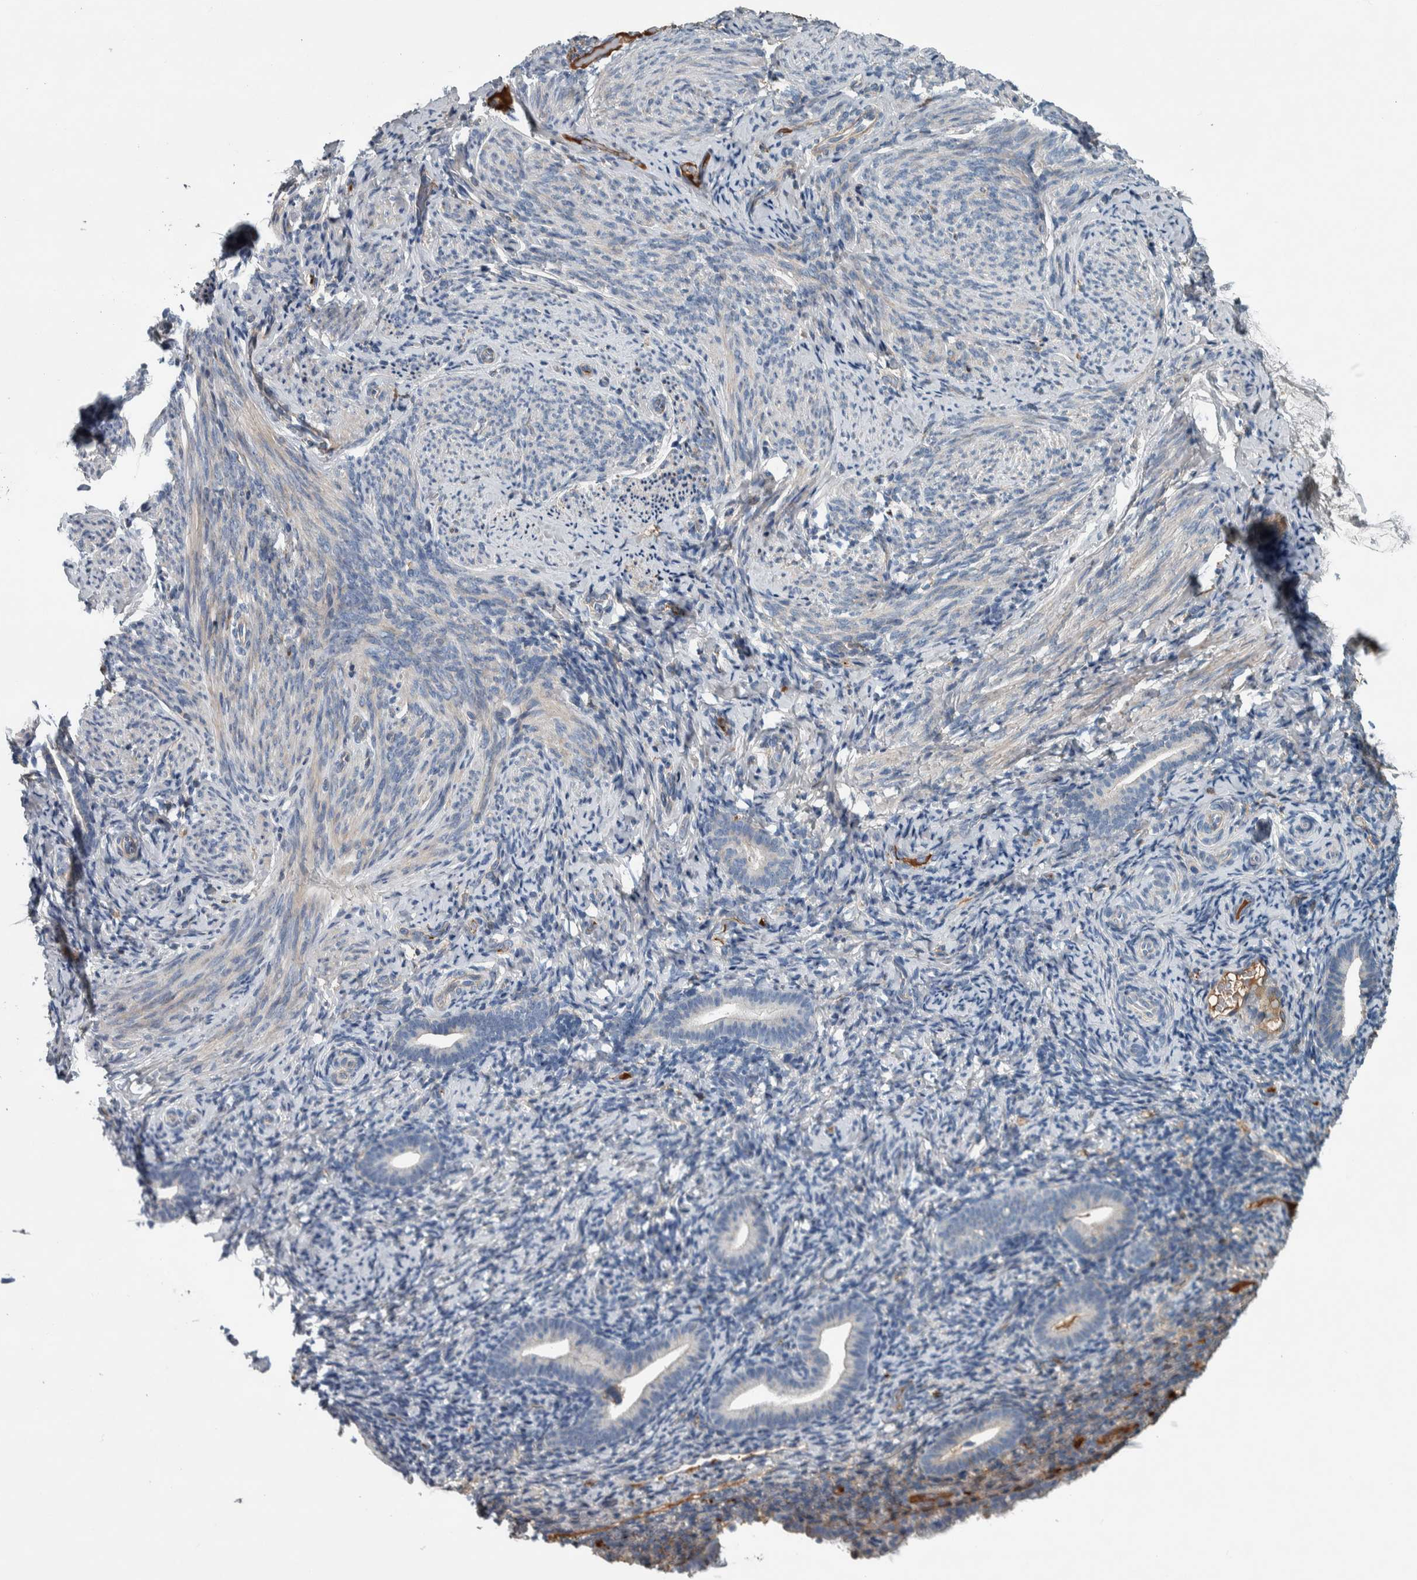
{"staining": {"intensity": "moderate", "quantity": "<25%", "location": "cytoplasmic/membranous"}, "tissue": "endometrium", "cell_type": "Cells in endometrial stroma", "image_type": "normal", "snomed": [{"axis": "morphology", "description": "Normal tissue, NOS"}, {"axis": "topography", "description": "Endometrium"}], "caption": "DAB (3,3'-diaminobenzidine) immunohistochemical staining of normal human endometrium shows moderate cytoplasmic/membranous protein positivity in about <25% of cells in endometrial stroma.", "gene": "SERPINC1", "patient": {"sex": "female", "age": 51}}